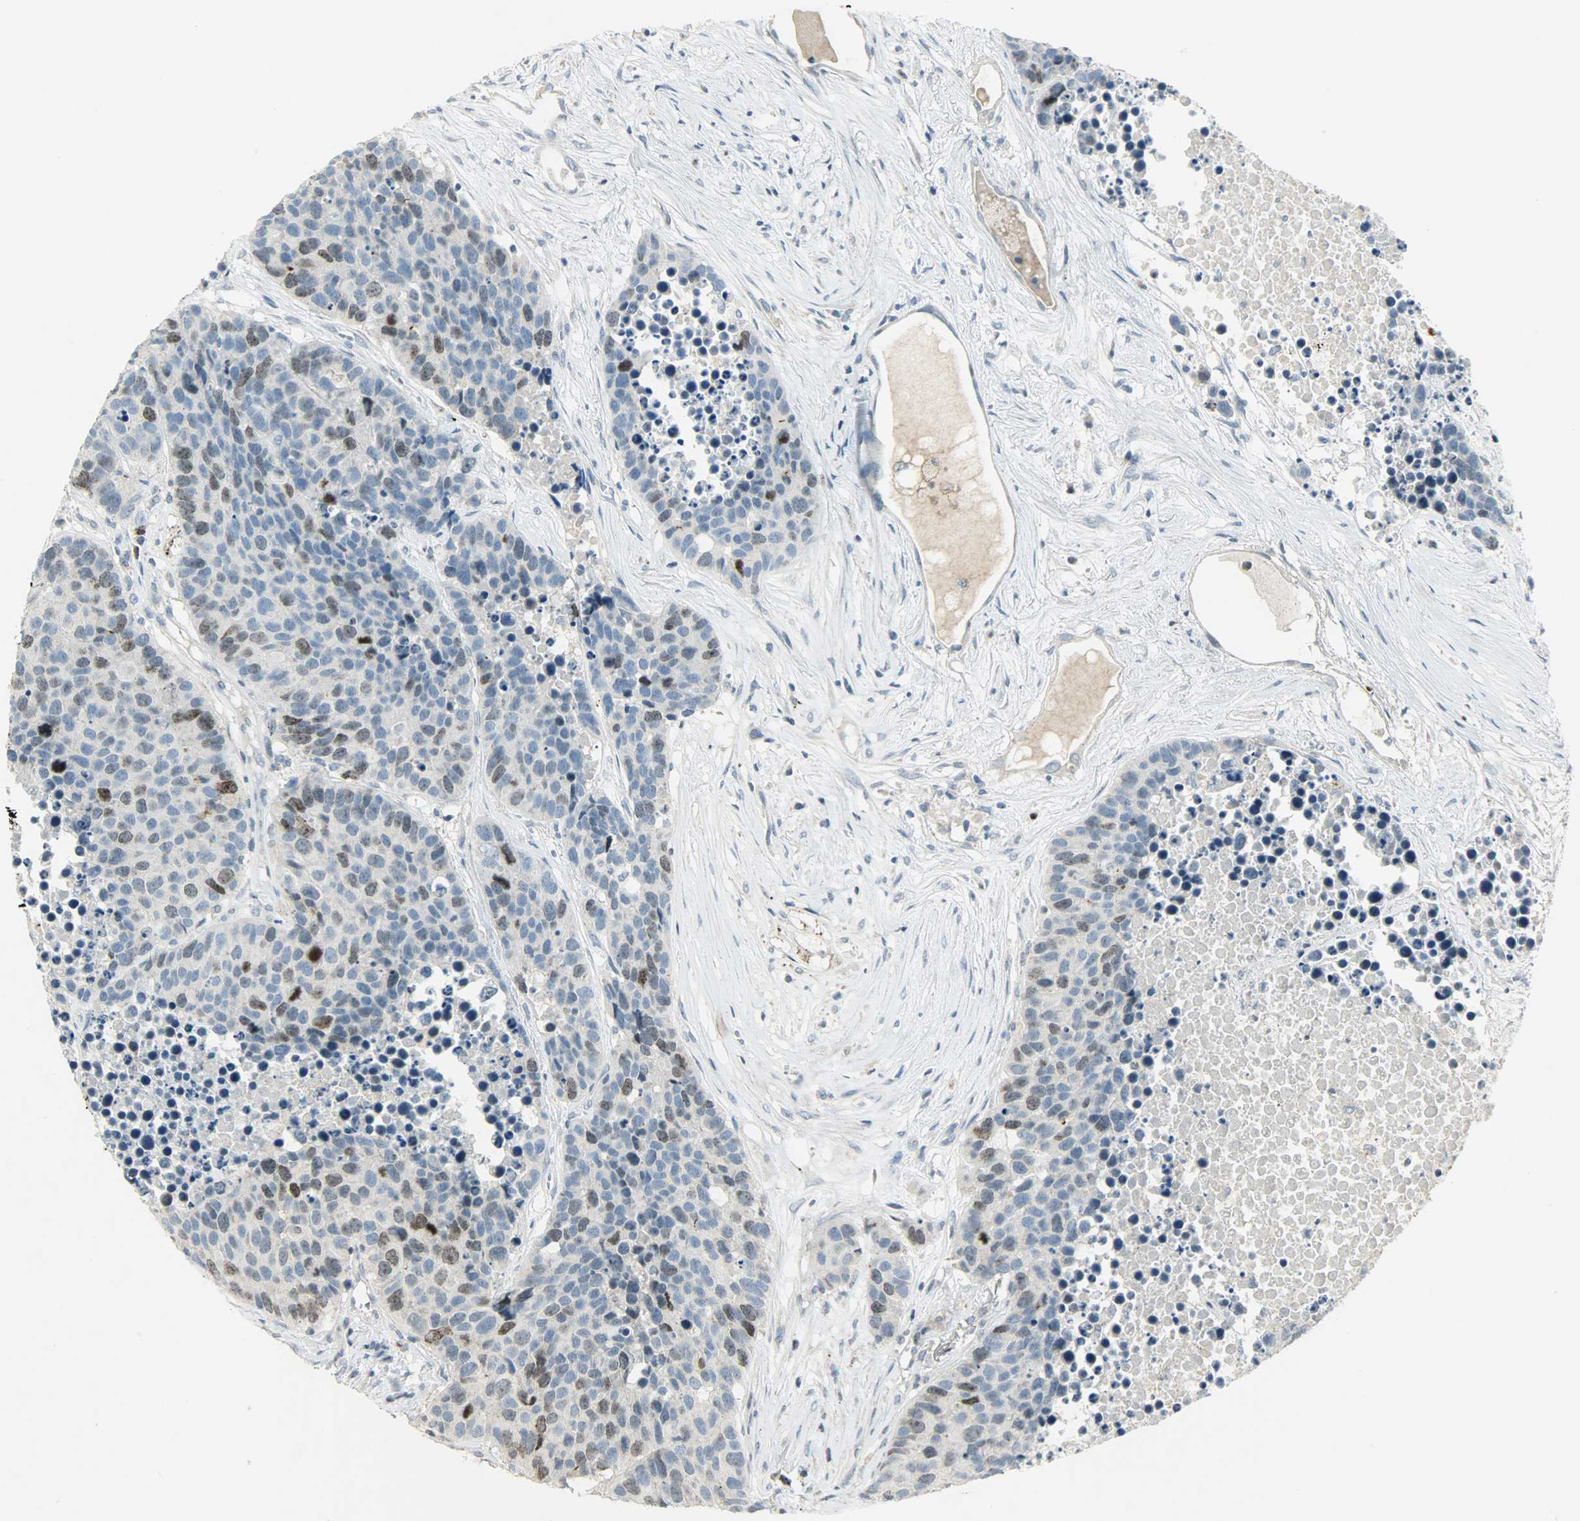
{"staining": {"intensity": "moderate", "quantity": "25%-75%", "location": "nuclear"}, "tissue": "carcinoid", "cell_type": "Tumor cells", "image_type": "cancer", "snomed": [{"axis": "morphology", "description": "Carcinoid, malignant, NOS"}, {"axis": "topography", "description": "Lung"}], "caption": "Protein staining by immunohistochemistry (IHC) demonstrates moderate nuclear expression in about 25%-75% of tumor cells in carcinoid.", "gene": "AURKB", "patient": {"sex": "male", "age": 60}}